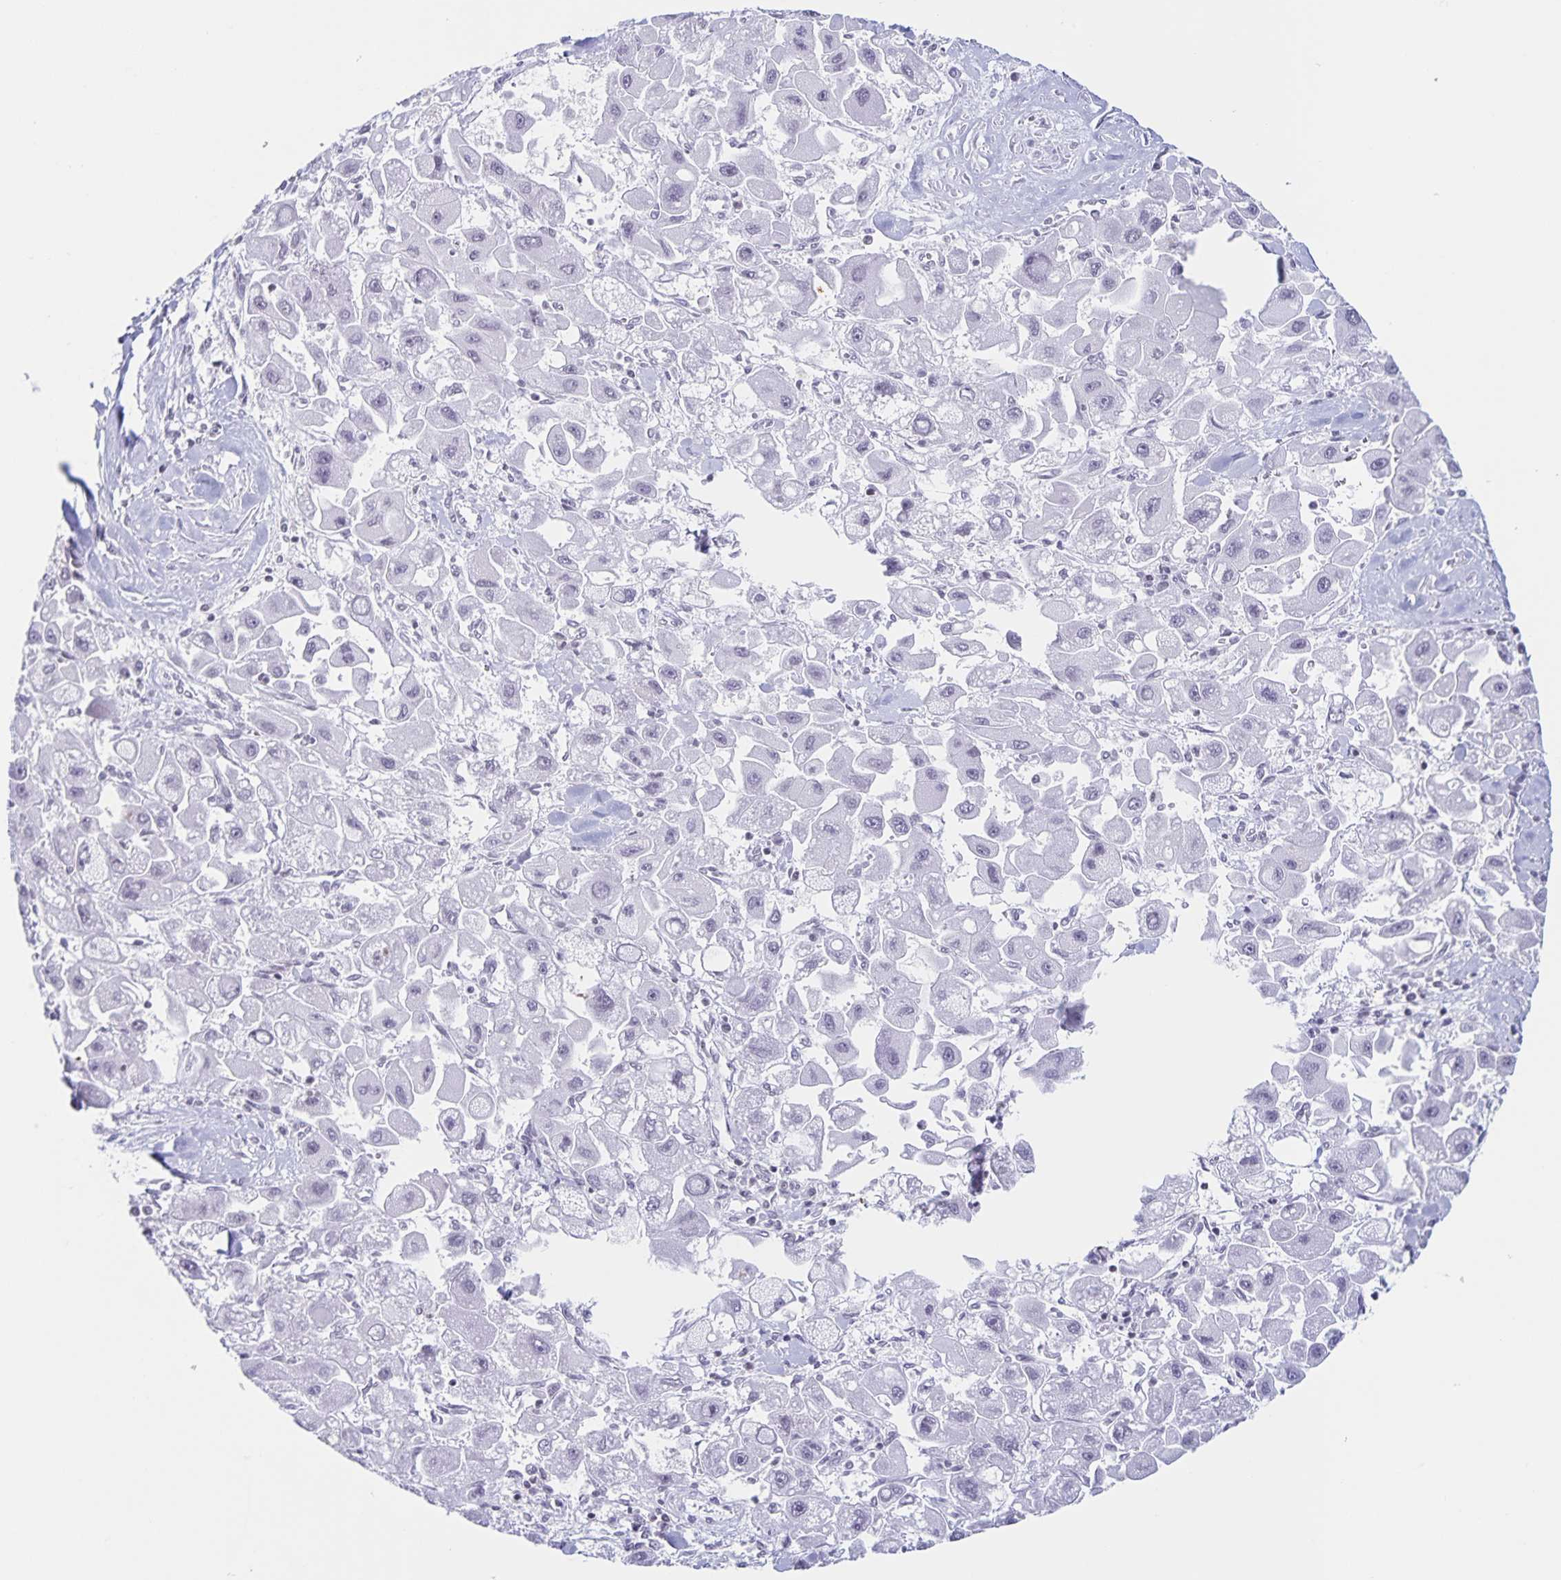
{"staining": {"intensity": "negative", "quantity": "none", "location": "none"}, "tissue": "liver cancer", "cell_type": "Tumor cells", "image_type": "cancer", "snomed": [{"axis": "morphology", "description": "Carcinoma, Hepatocellular, NOS"}, {"axis": "topography", "description": "Liver"}], "caption": "DAB (3,3'-diaminobenzidine) immunohistochemical staining of human hepatocellular carcinoma (liver) shows no significant positivity in tumor cells.", "gene": "LCE6A", "patient": {"sex": "male", "age": 24}}